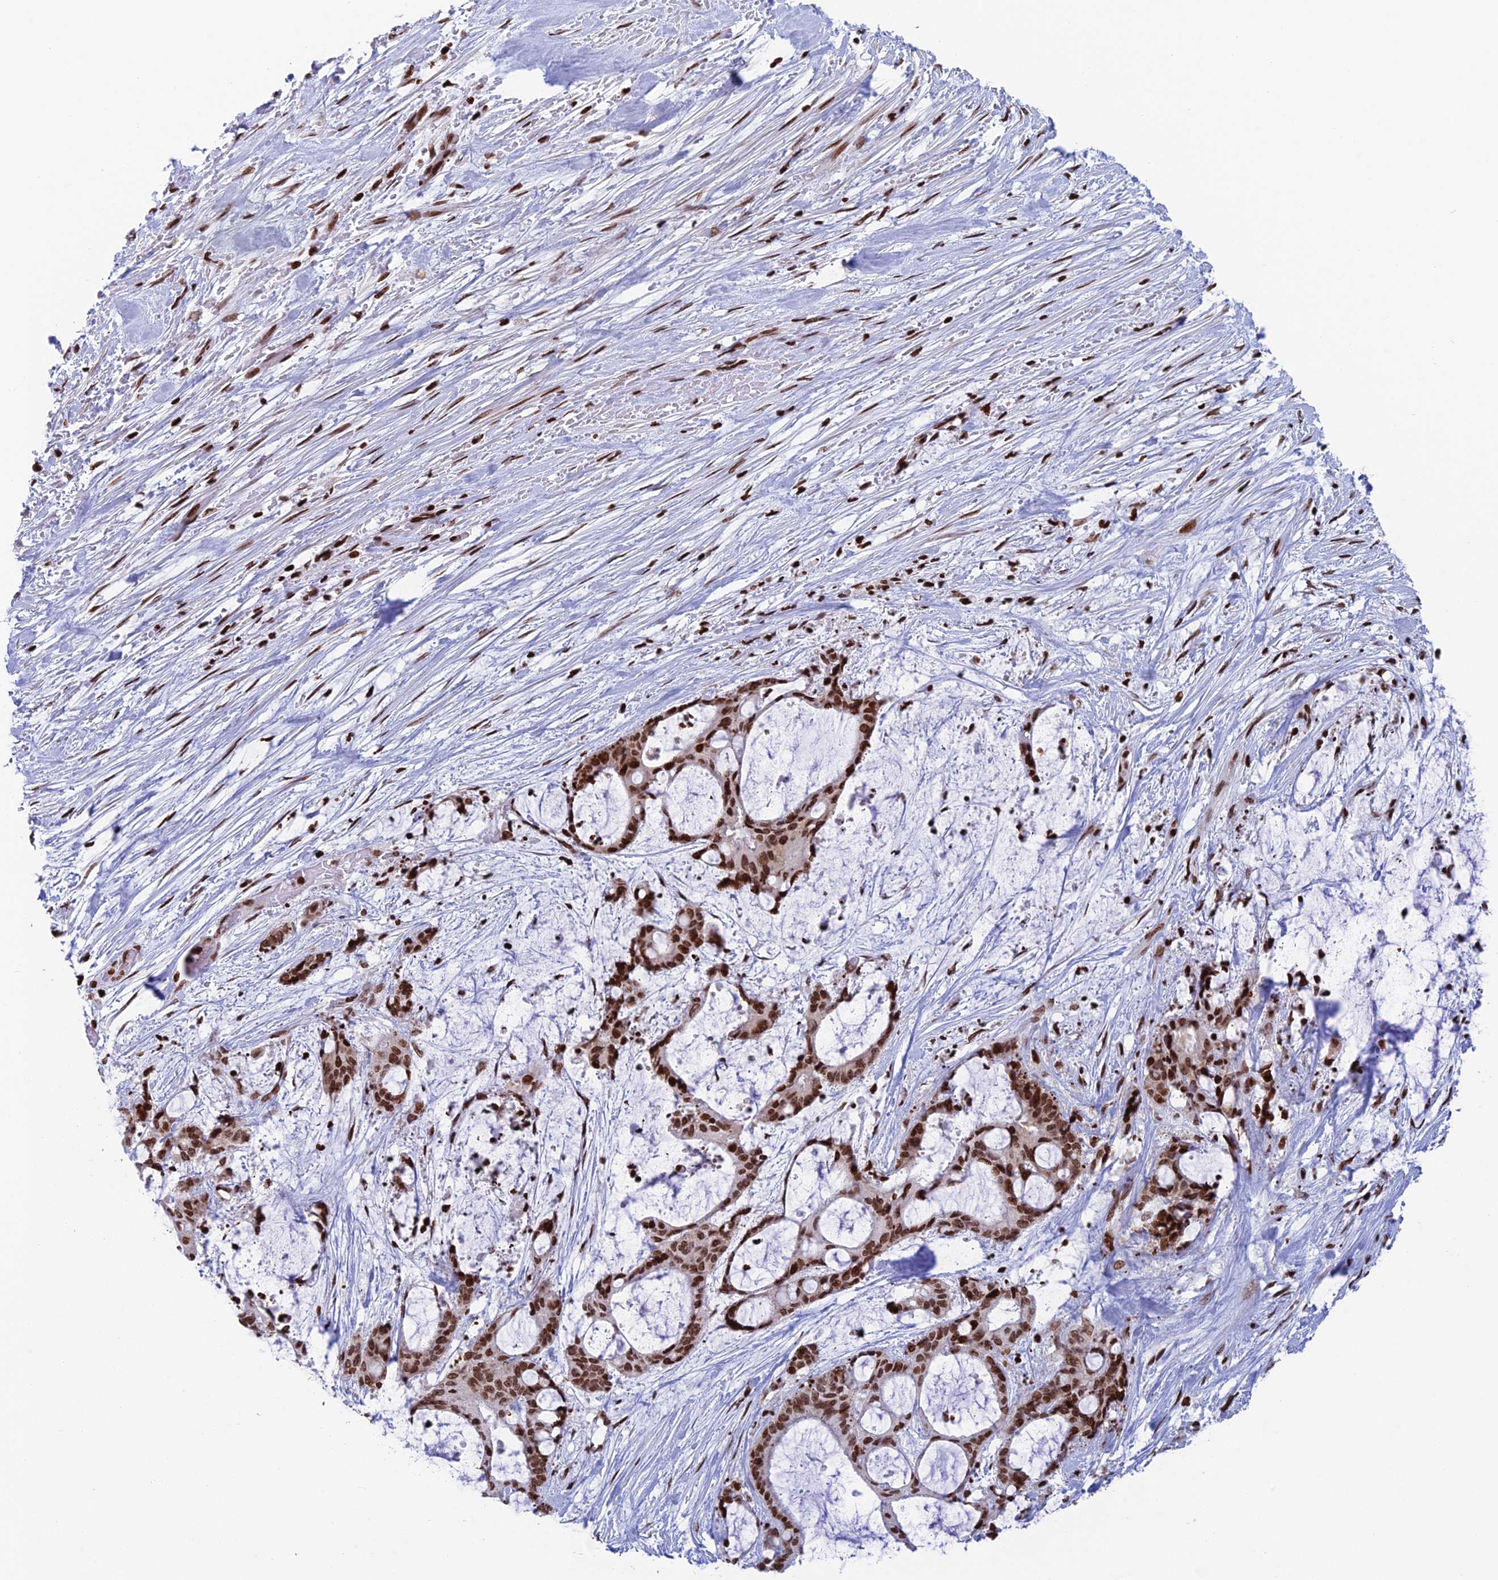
{"staining": {"intensity": "moderate", "quantity": ">75%", "location": "nuclear"}, "tissue": "liver cancer", "cell_type": "Tumor cells", "image_type": "cancer", "snomed": [{"axis": "morphology", "description": "Normal tissue, NOS"}, {"axis": "morphology", "description": "Cholangiocarcinoma"}, {"axis": "topography", "description": "Liver"}, {"axis": "topography", "description": "Peripheral nerve tissue"}], "caption": "Immunohistochemical staining of human liver cancer demonstrates moderate nuclear protein positivity in about >75% of tumor cells. (DAB = brown stain, brightfield microscopy at high magnification).", "gene": "RPAP1", "patient": {"sex": "female", "age": 73}}